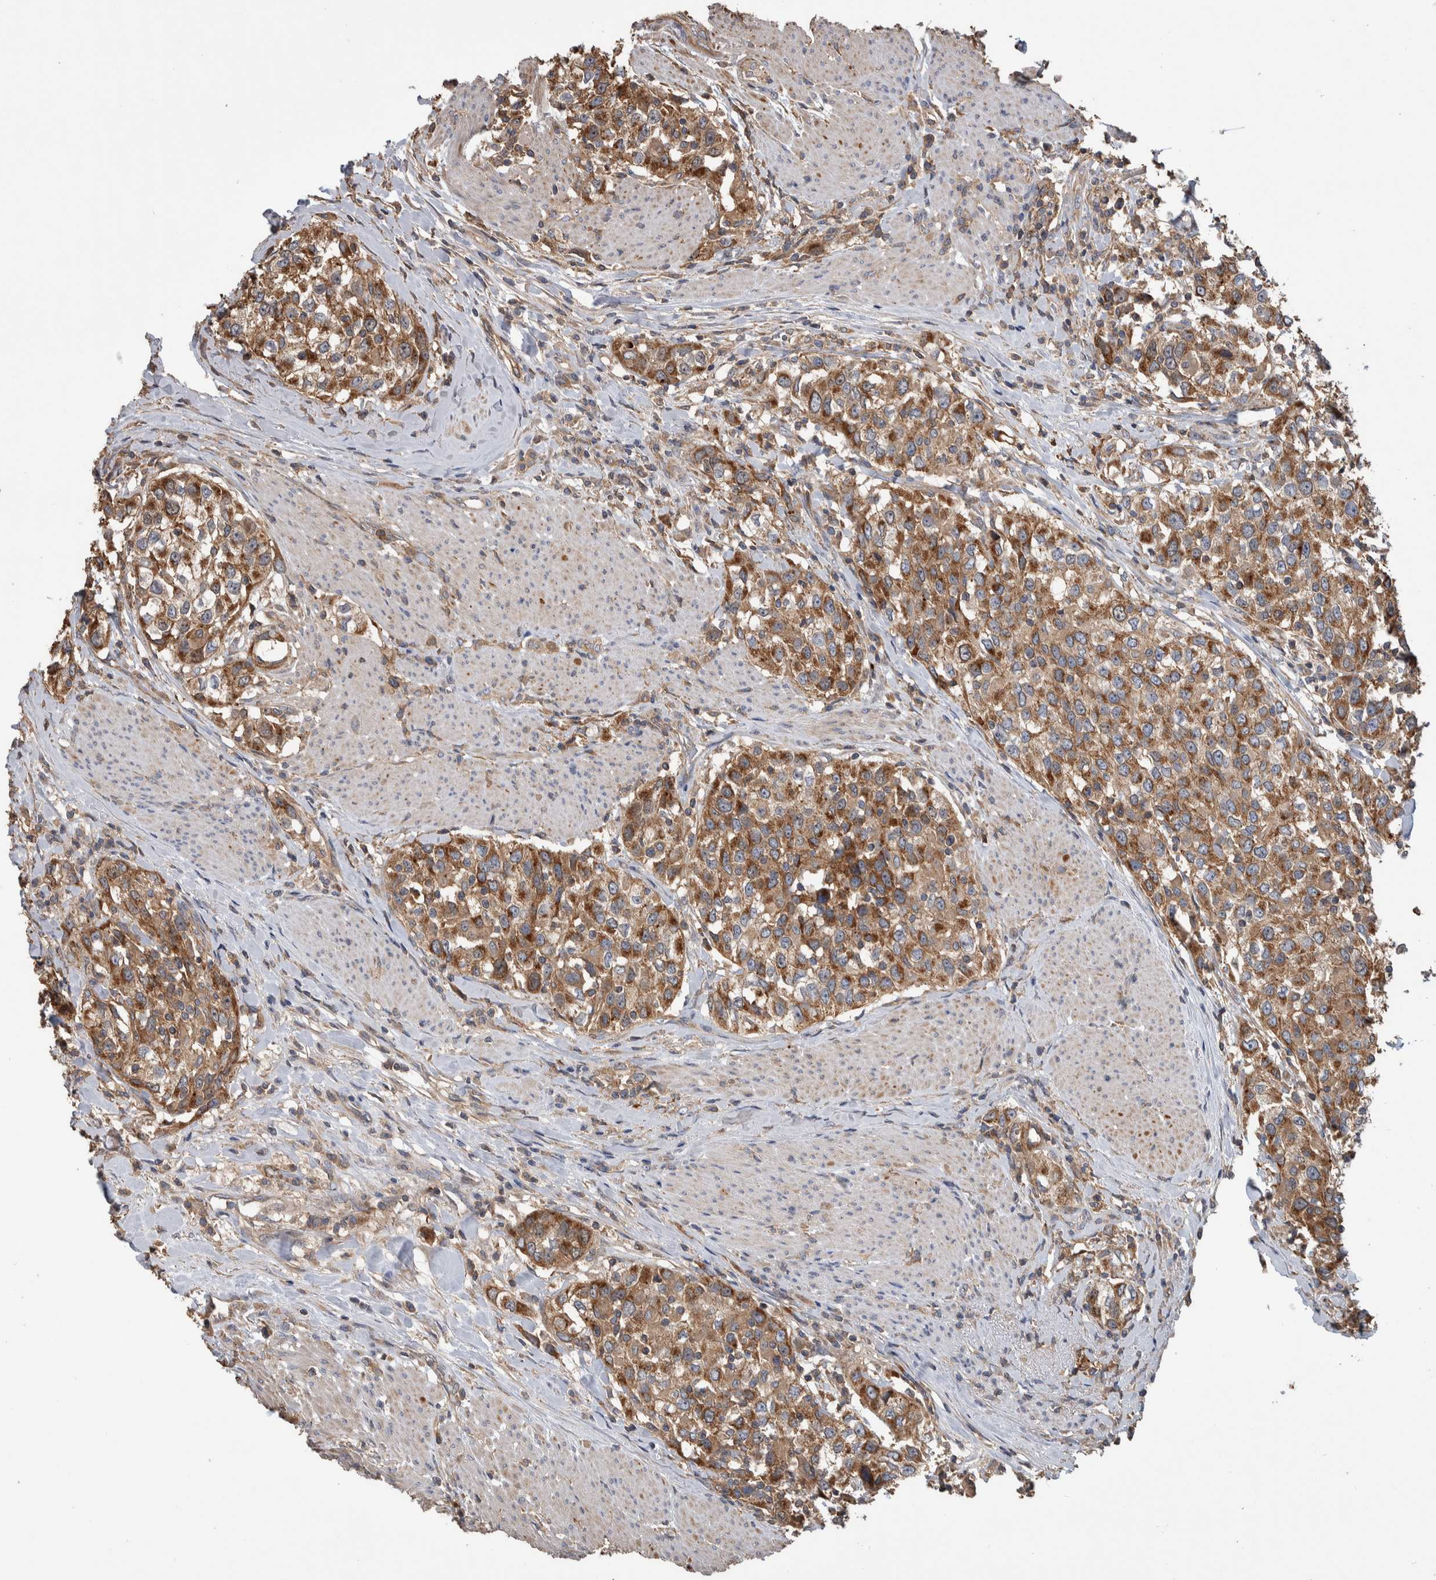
{"staining": {"intensity": "moderate", "quantity": ">75%", "location": "cytoplasmic/membranous"}, "tissue": "urothelial cancer", "cell_type": "Tumor cells", "image_type": "cancer", "snomed": [{"axis": "morphology", "description": "Urothelial carcinoma, High grade"}, {"axis": "topography", "description": "Urinary bladder"}], "caption": "This image exhibits urothelial carcinoma (high-grade) stained with IHC to label a protein in brown. The cytoplasmic/membranous of tumor cells show moderate positivity for the protein. Nuclei are counter-stained blue.", "gene": "SDCBP", "patient": {"sex": "female", "age": 80}}